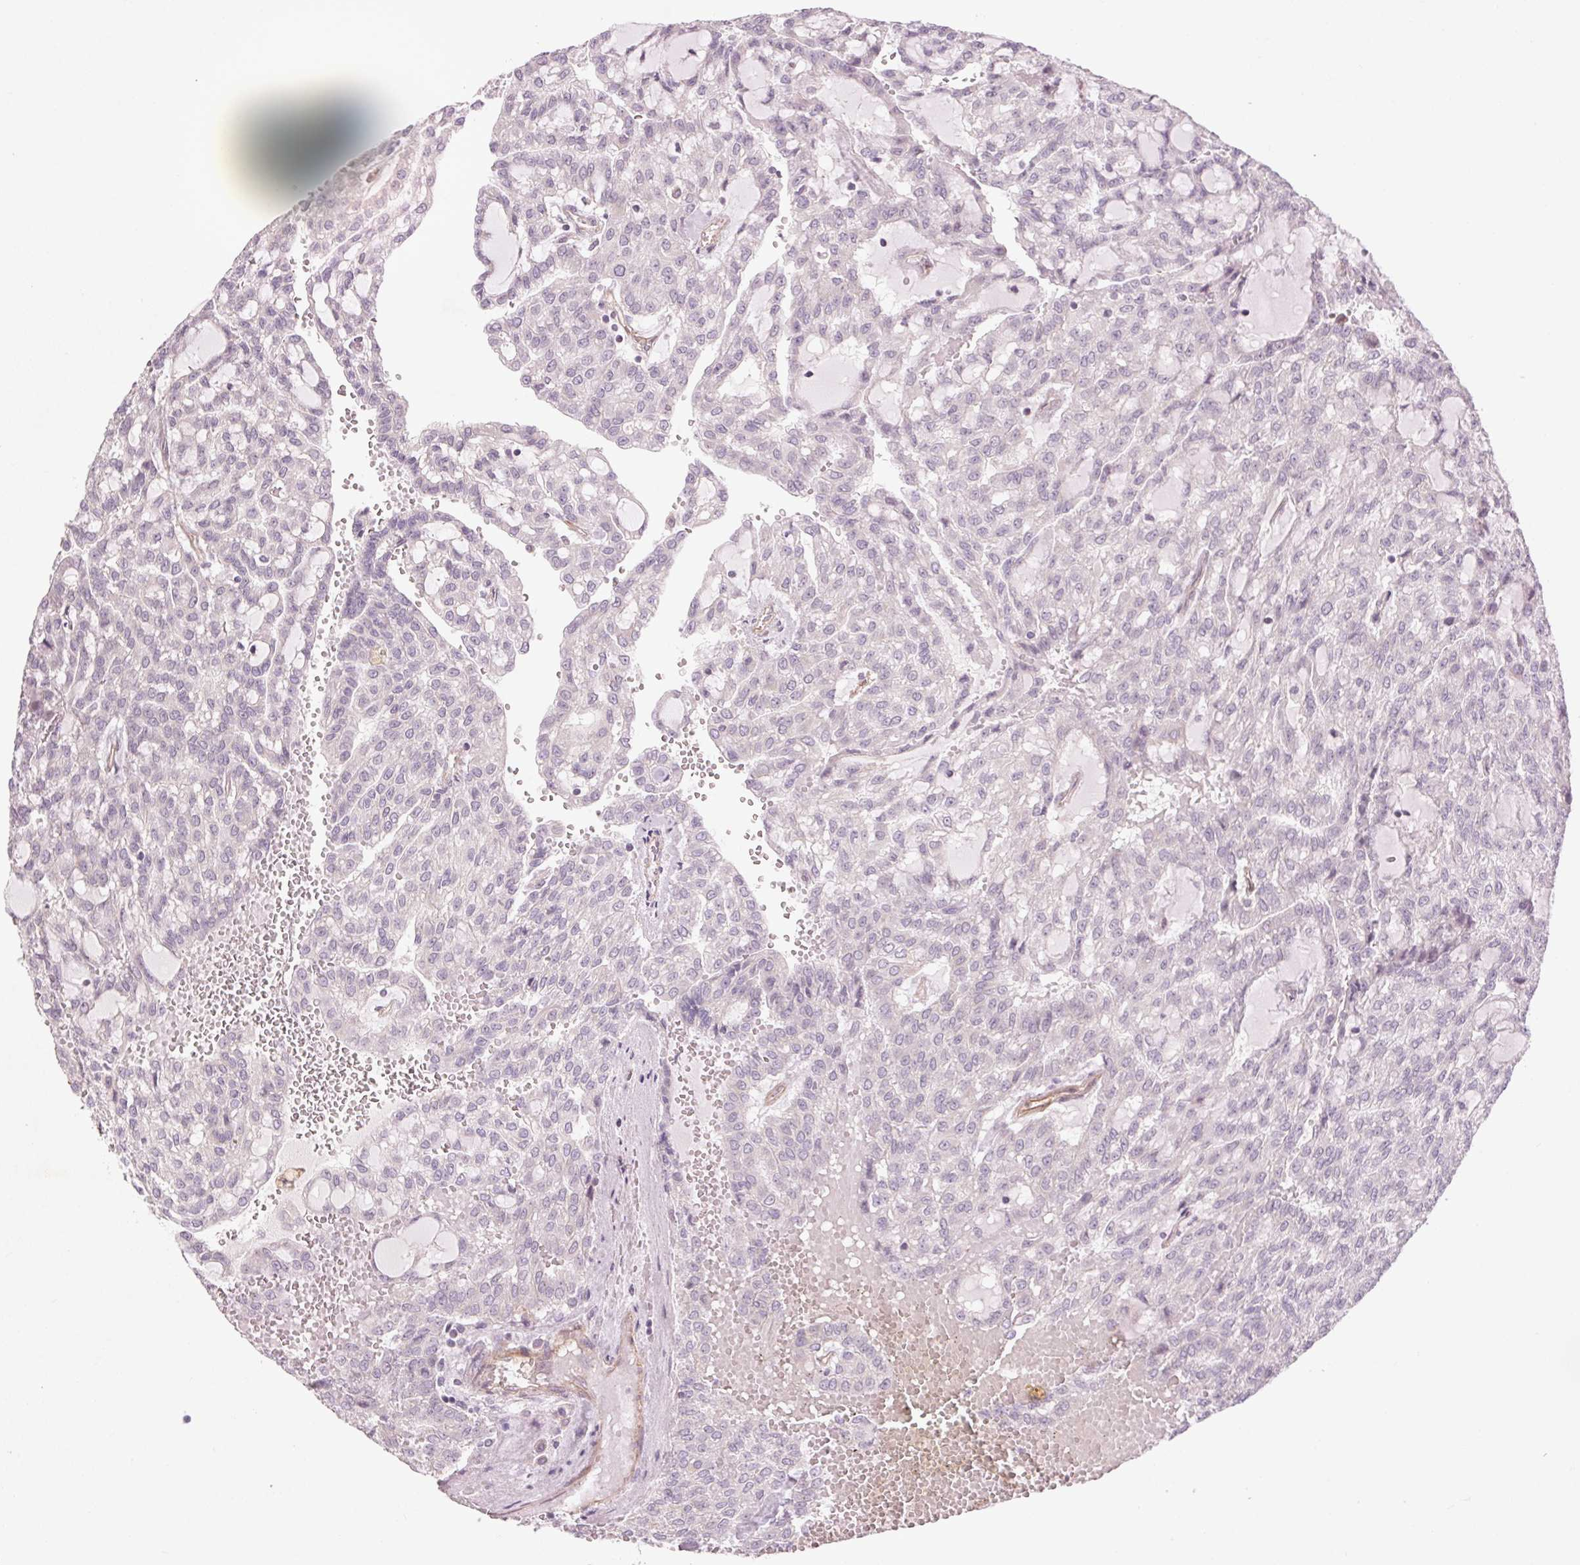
{"staining": {"intensity": "negative", "quantity": "none", "location": "none"}, "tissue": "renal cancer", "cell_type": "Tumor cells", "image_type": "cancer", "snomed": [{"axis": "morphology", "description": "Adenocarcinoma, NOS"}, {"axis": "topography", "description": "Kidney"}], "caption": "IHC histopathology image of human renal adenocarcinoma stained for a protein (brown), which demonstrates no staining in tumor cells.", "gene": "CCSER1", "patient": {"sex": "male", "age": 63}}